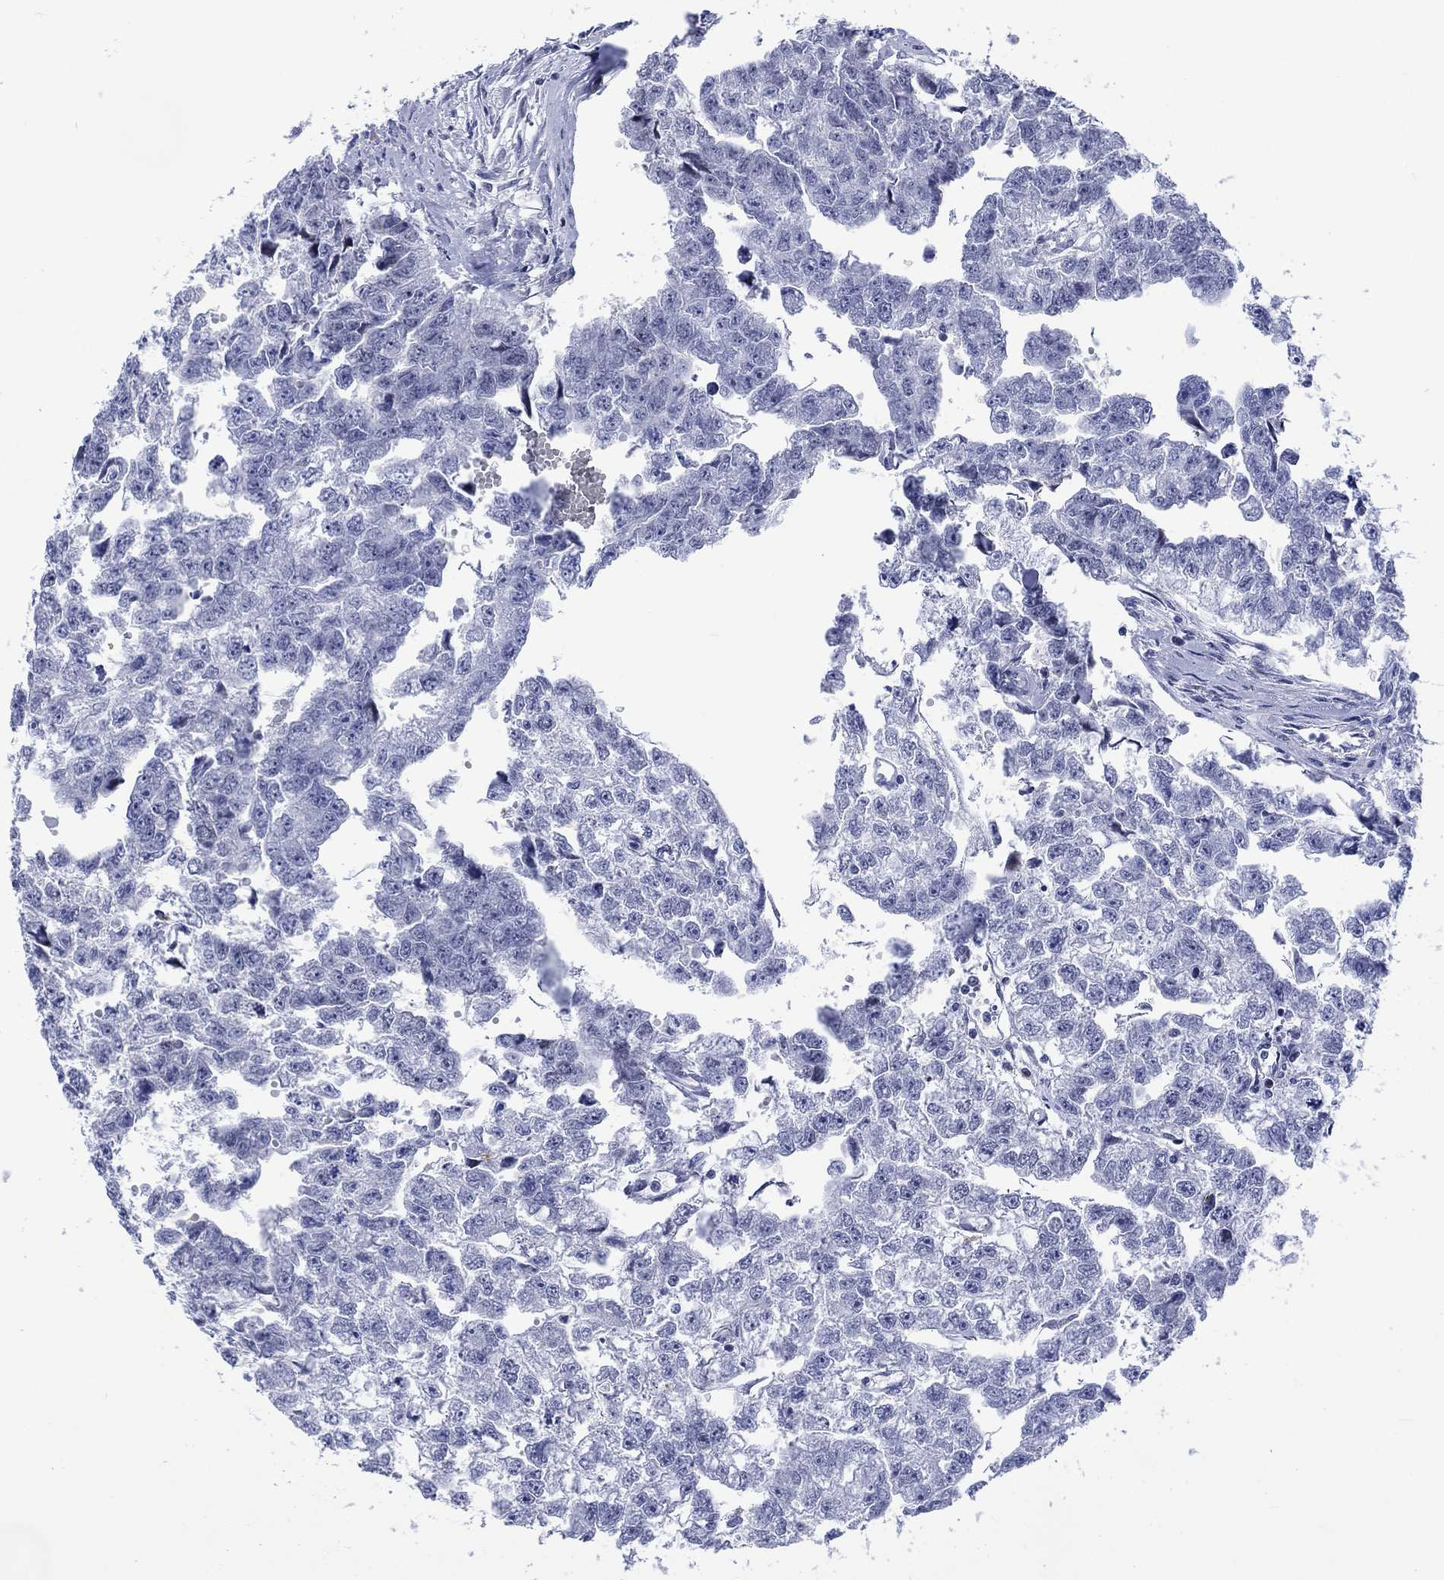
{"staining": {"intensity": "negative", "quantity": "none", "location": "none"}, "tissue": "testis cancer", "cell_type": "Tumor cells", "image_type": "cancer", "snomed": [{"axis": "morphology", "description": "Carcinoma, Embryonal, NOS"}, {"axis": "morphology", "description": "Teratoma, malignant, NOS"}, {"axis": "topography", "description": "Testis"}], "caption": "There is no significant staining in tumor cells of testis cancer (teratoma (malignant)).", "gene": "CDCA2", "patient": {"sex": "male", "age": 44}}